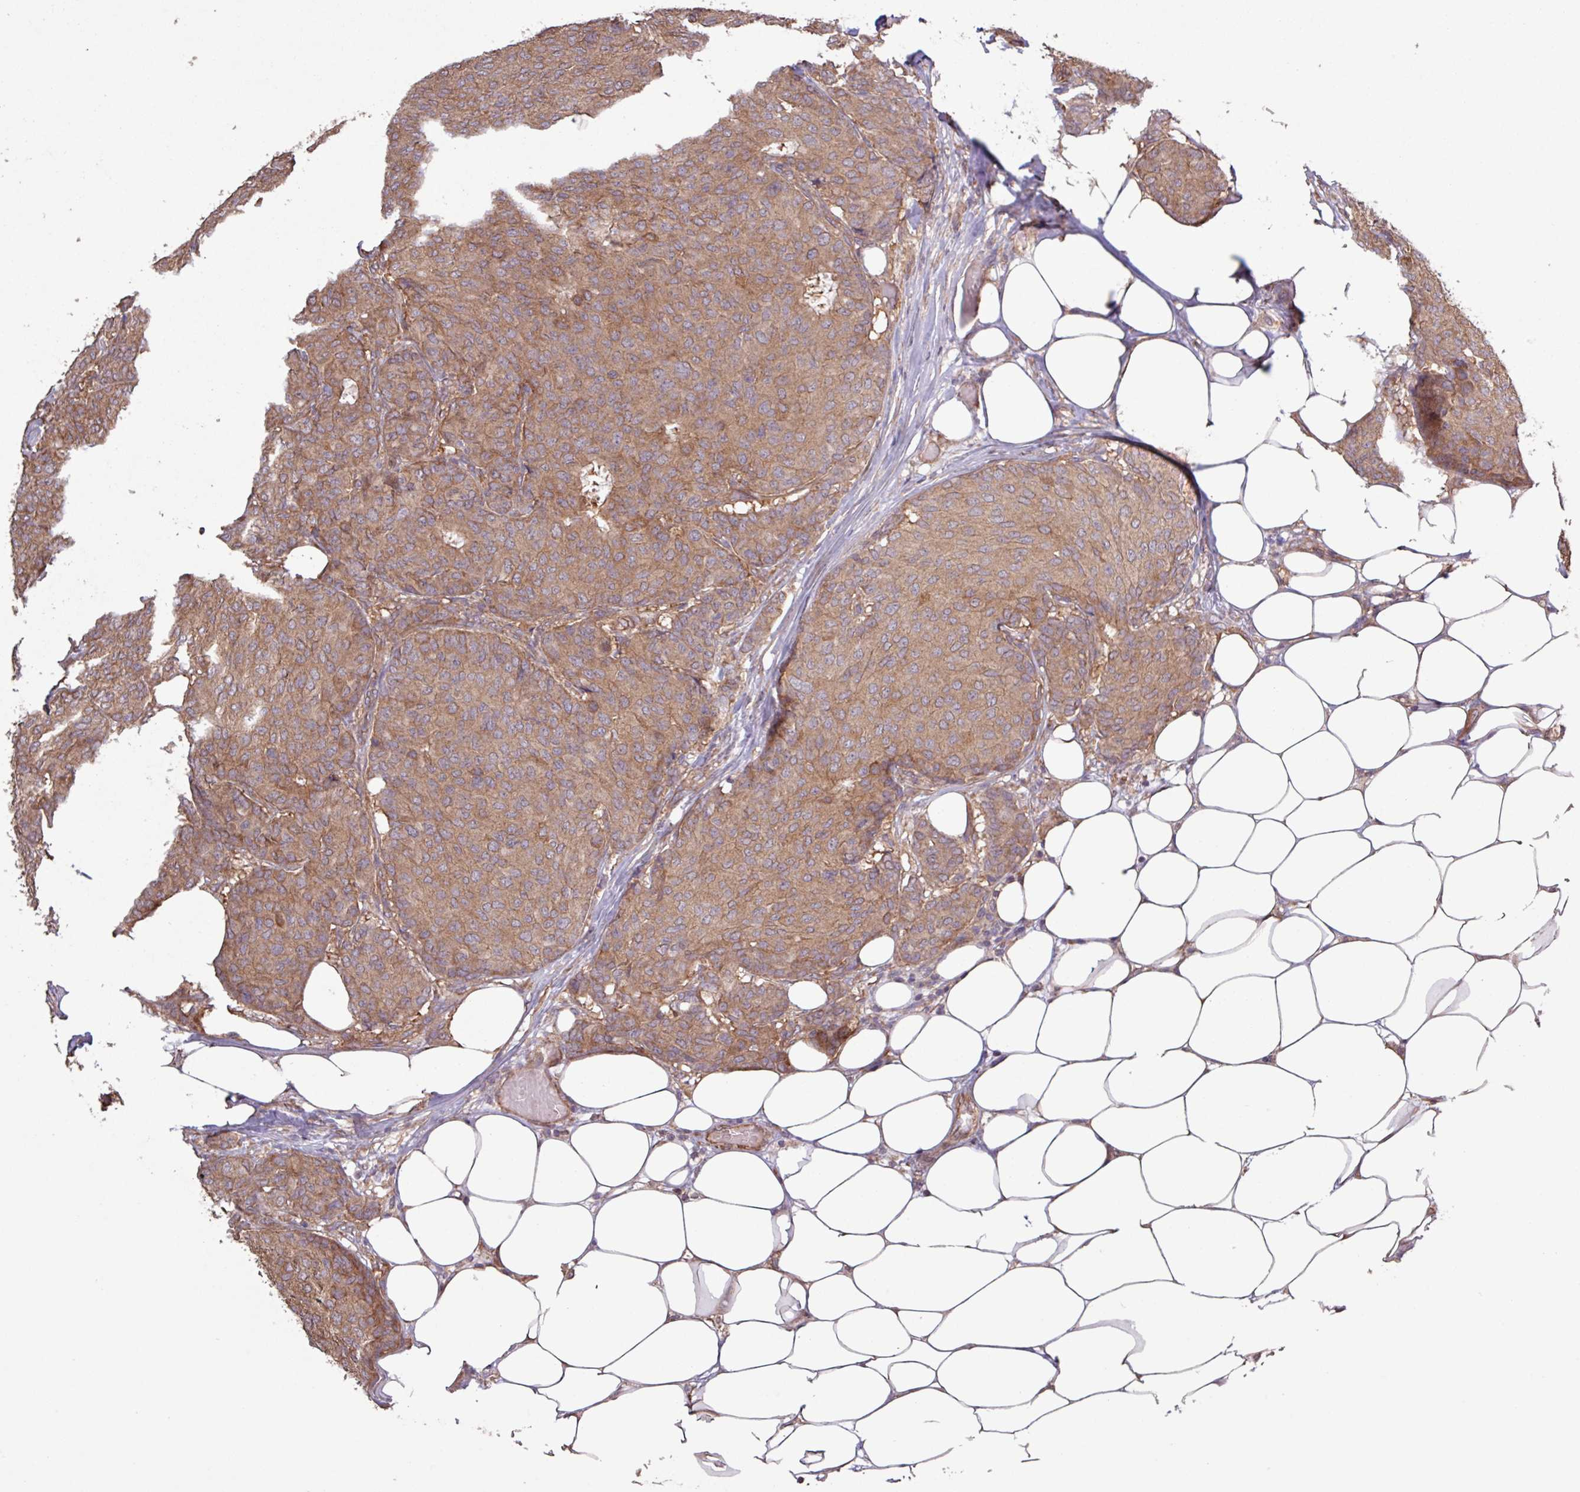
{"staining": {"intensity": "moderate", "quantity": ">75%", "location": "cytoplasmic/membranous"}, "tissue": "breast cancer", "cell_type": "Tumor cells", "image_type": "cancer", "snomed": [{"axis": "morphology", "description": "Duct carcinoma"}, {"axis": "topography", "description": "Breast"}], "caption": "Moderate cytoplasmic/membranous expression for a protein is seen in about >75% of tumor cells of breast cancer using immunohistochemistry (IHC).", "gene": "TRABD2A", "patient": {"sex": "female", "age": 75}}